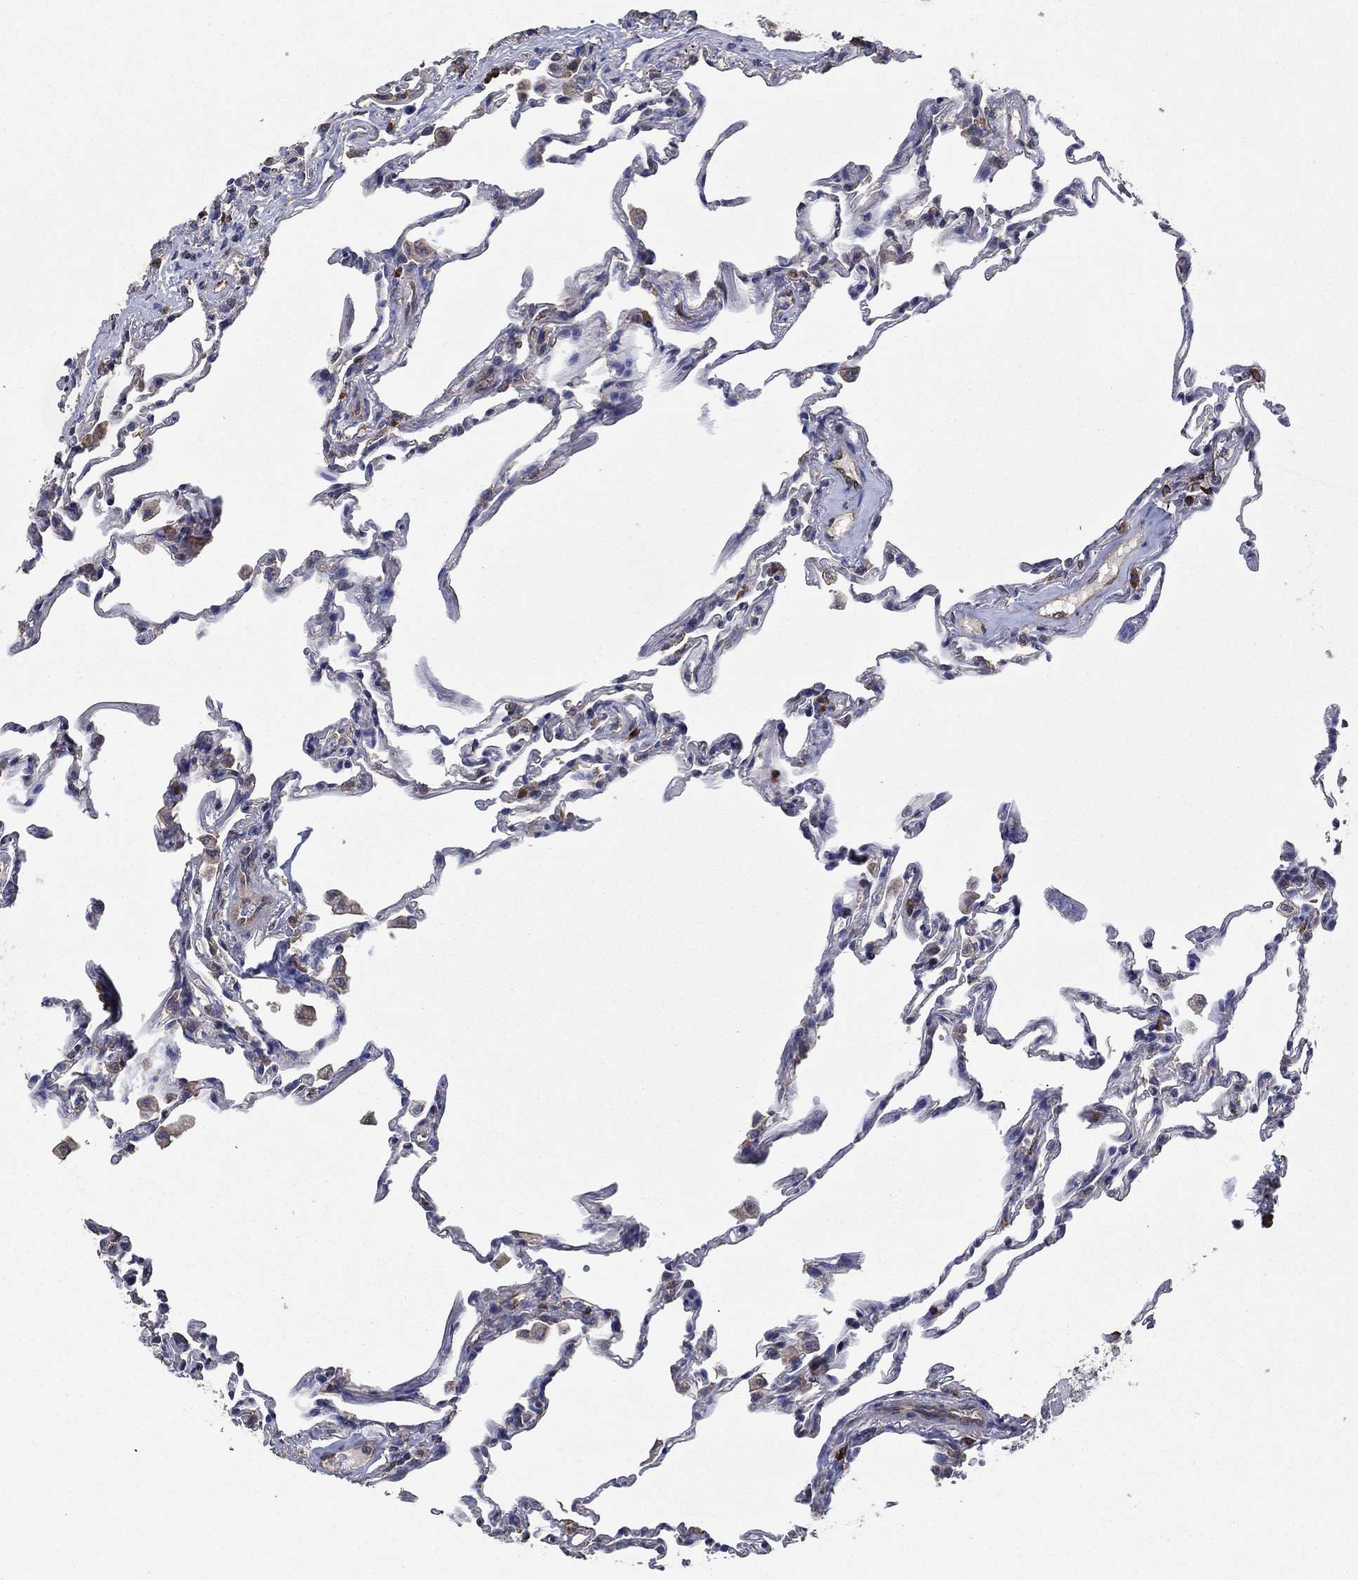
{"staining": {"intensity": "negative", "quantity": "none", "location": "none"}, "tissue": "lung", "cell_type": "Alveolar cells", "image_type": "normal", "snomed": [{"axis": "morphology", "description": "Normal tissue, NOS"}, {"axis": "topography", "description": "Lung"}], "caption": "Immunohistochemistry photomicrograph of benign lung stained for a protein (brown), which demonstrates no staining in alveolar cells. (Brightfield microscopy of DAB (3,3'-diaminobenzidine) immunohistochemistry at high magnification).", "gene": "HID1", "patient": {"sex": "female", "age": 57}}